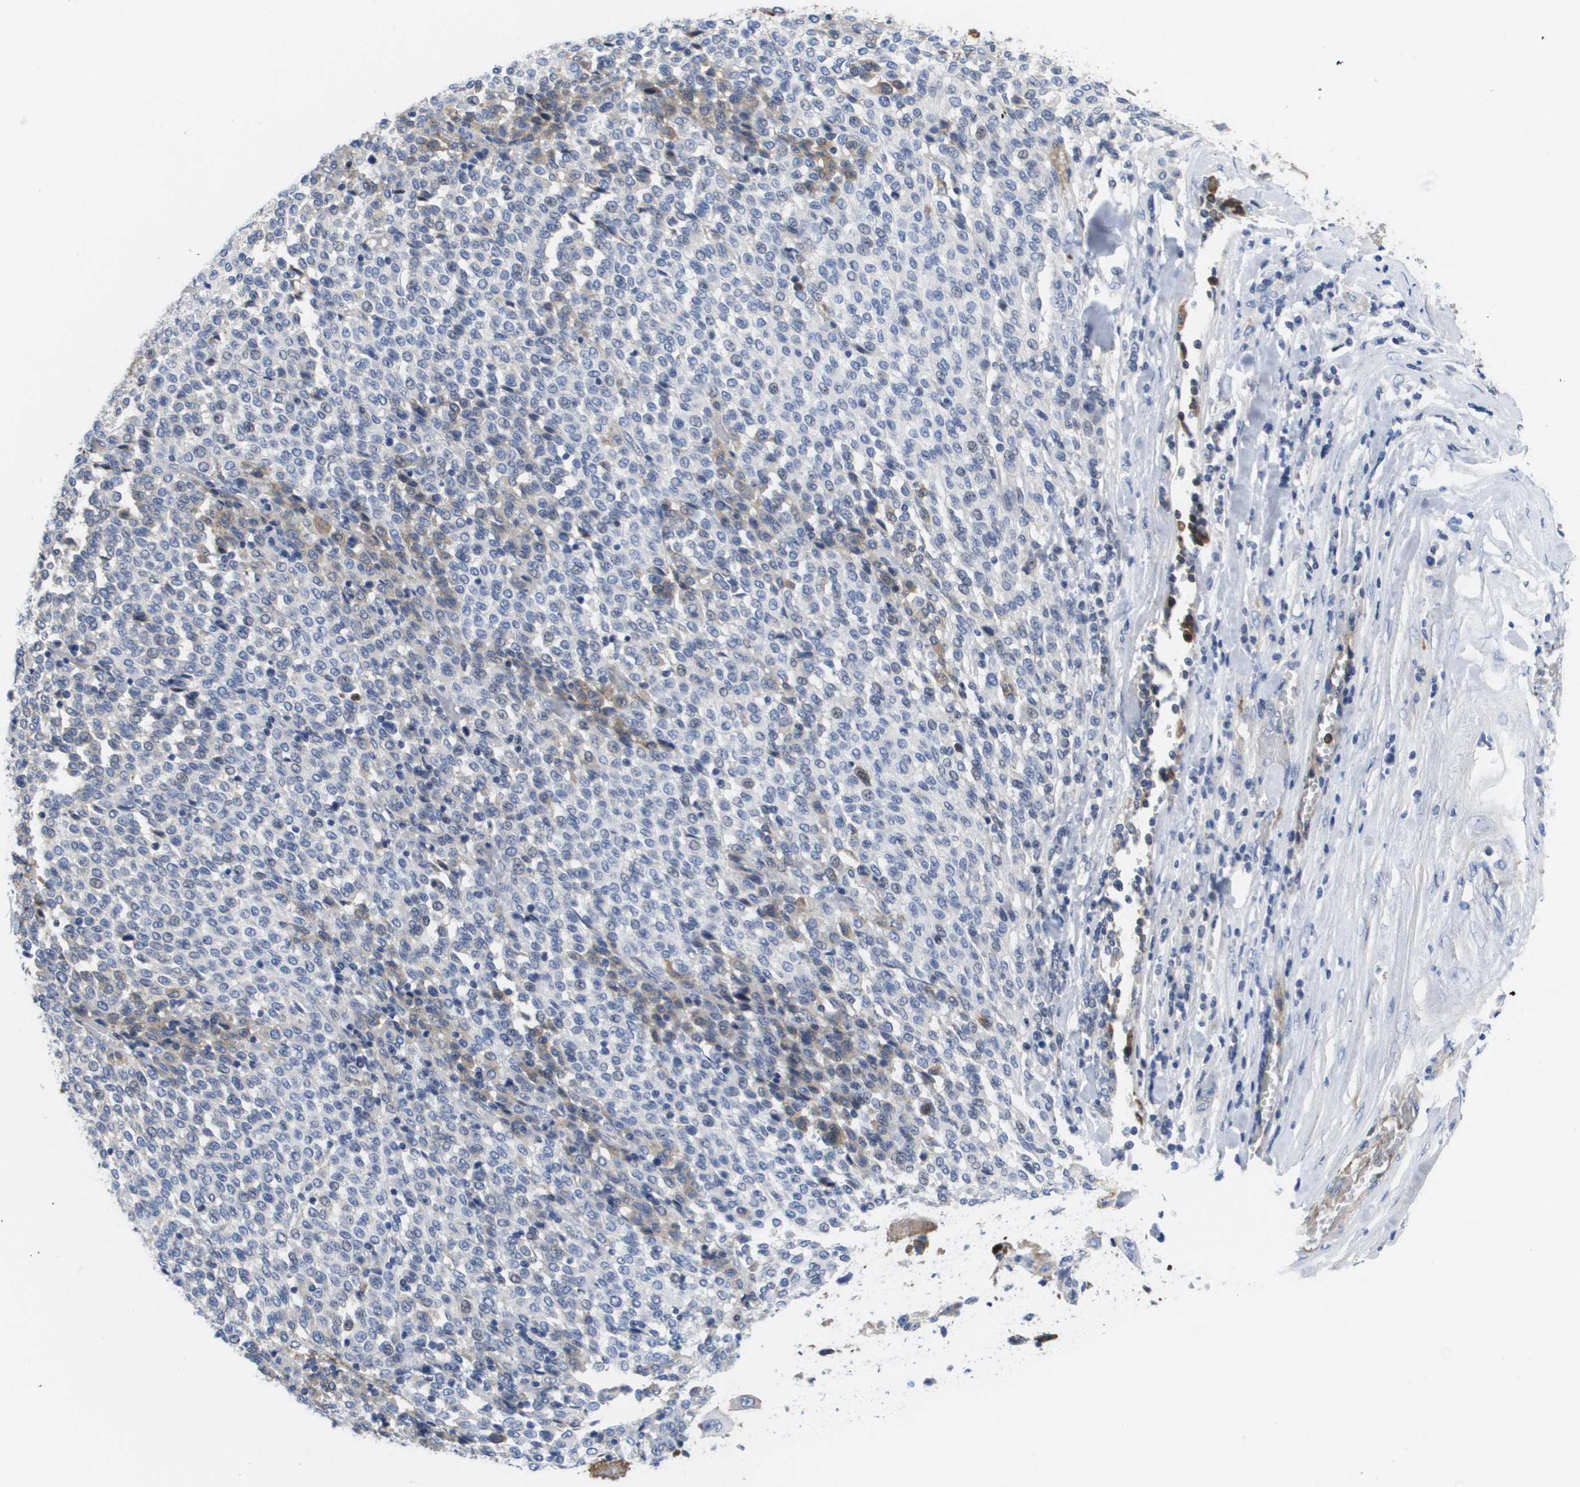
{"staining": {"intensity": "negative", "quantity": "none", "location": "none"}, "tissue": "melanoma", "cell_type": "Tumor cells", "image_type": "cancer", "snomed": [{"axis": "morphology", "description": "Malignant melanoma, Metastatic site"}, {"axis": "topography", "description": "Pancreas"}], "caption": "Tumor cells are negative for protein expression in human malignant melanoma (metastatic site). (DAB (3,3'-diaminobenzidine) IHC with hematoxylin counter stain).", "gene": "SERPINC1", "patient": {"sex": "female", "age": 30}}